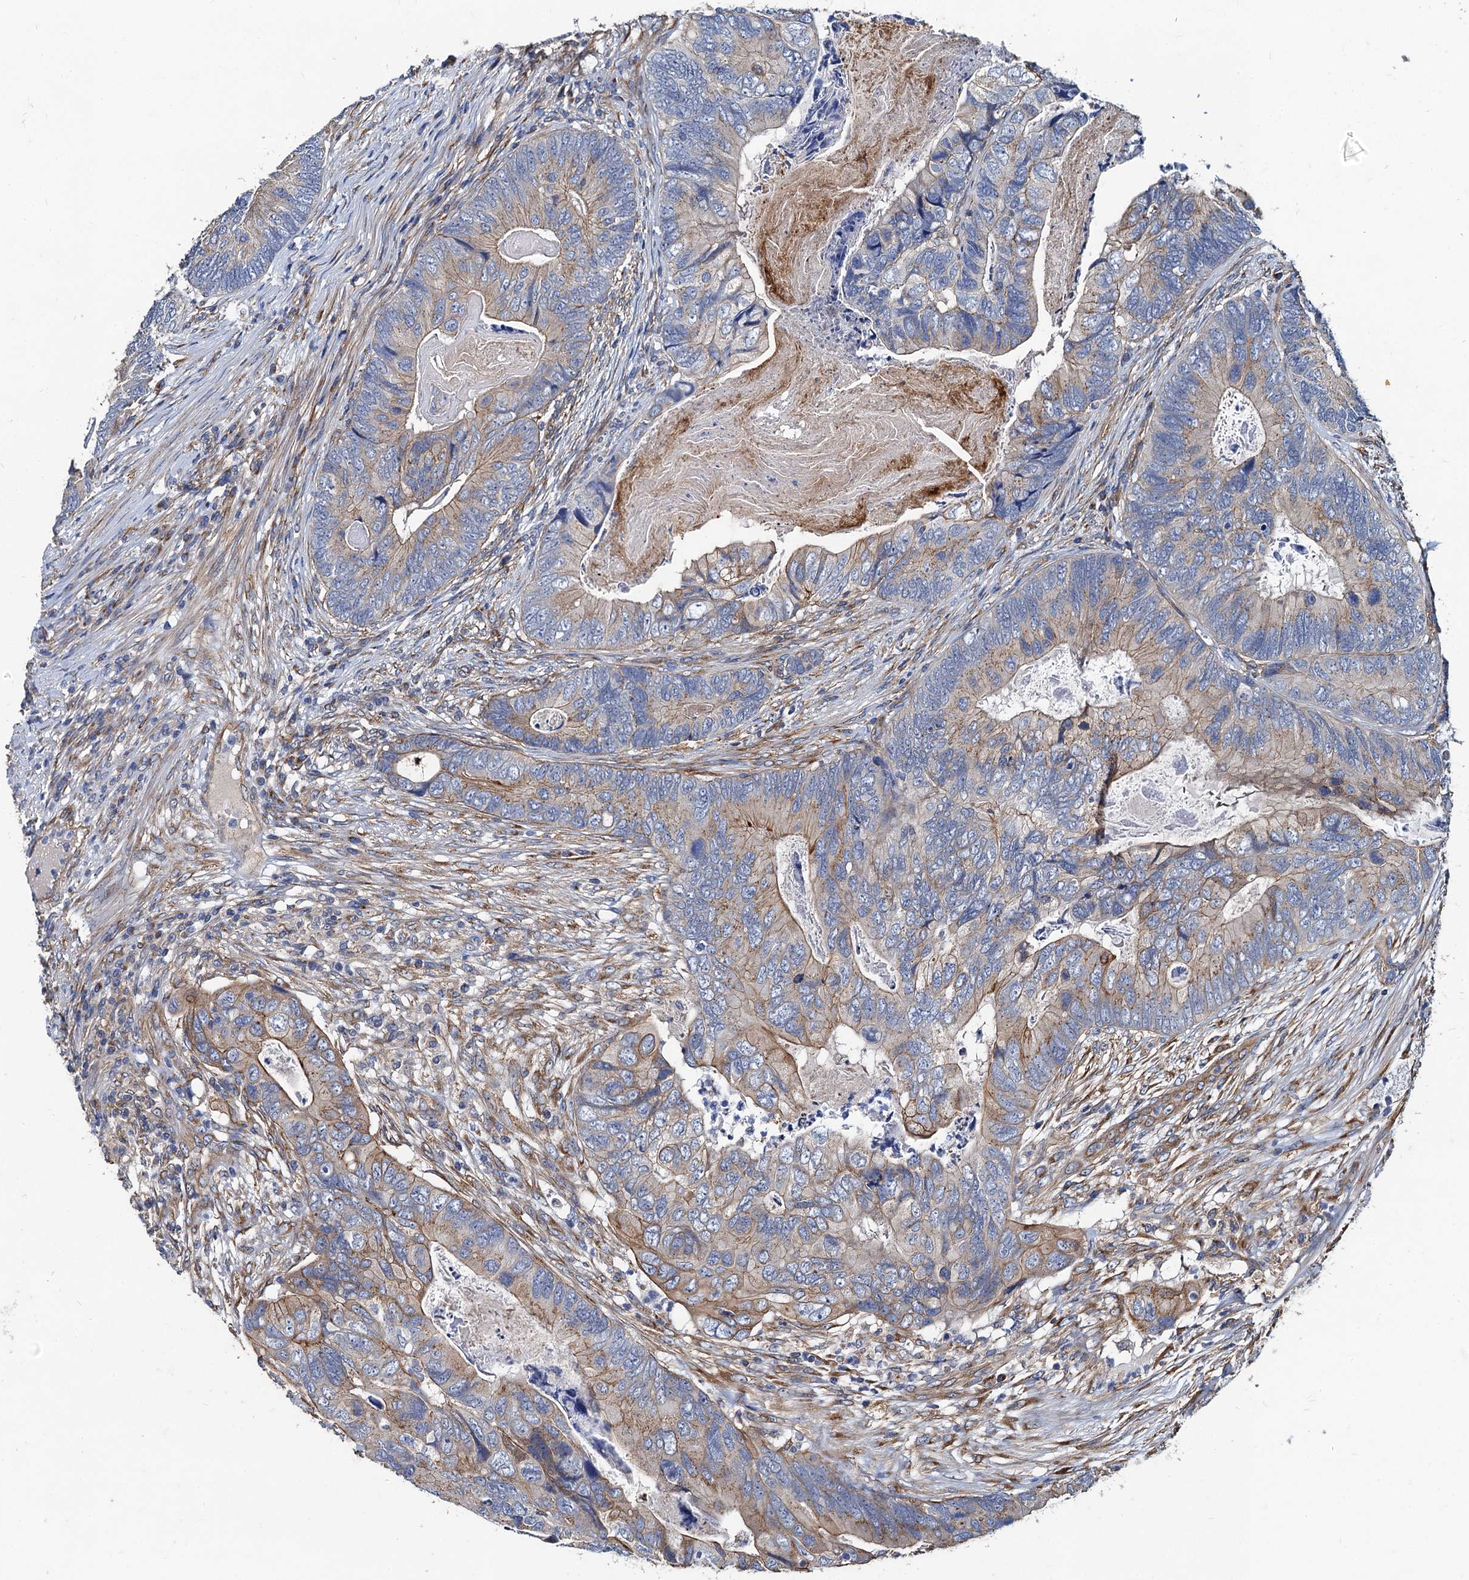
{"staining": {"intensity": "moderate", "quantity": "<25%", "location": "cytoplasmic/membranous"}, "tissue": "colorectal cancer", "cell_type": "Tumor cells", "image_type": "cancer", "snomed": [{"axis": "morphology", "description": "Adenocarcinoma, NOS"}, {"axis": "topography", "description": "Colon"}], "caption": "A brown stain shows moderate cytoplasmic/membranous expression of a protein in human colorectal adenocarcinoma tumor cells.", "gene": "NGRN", "patient": {"sex": "female", "age": 67}}